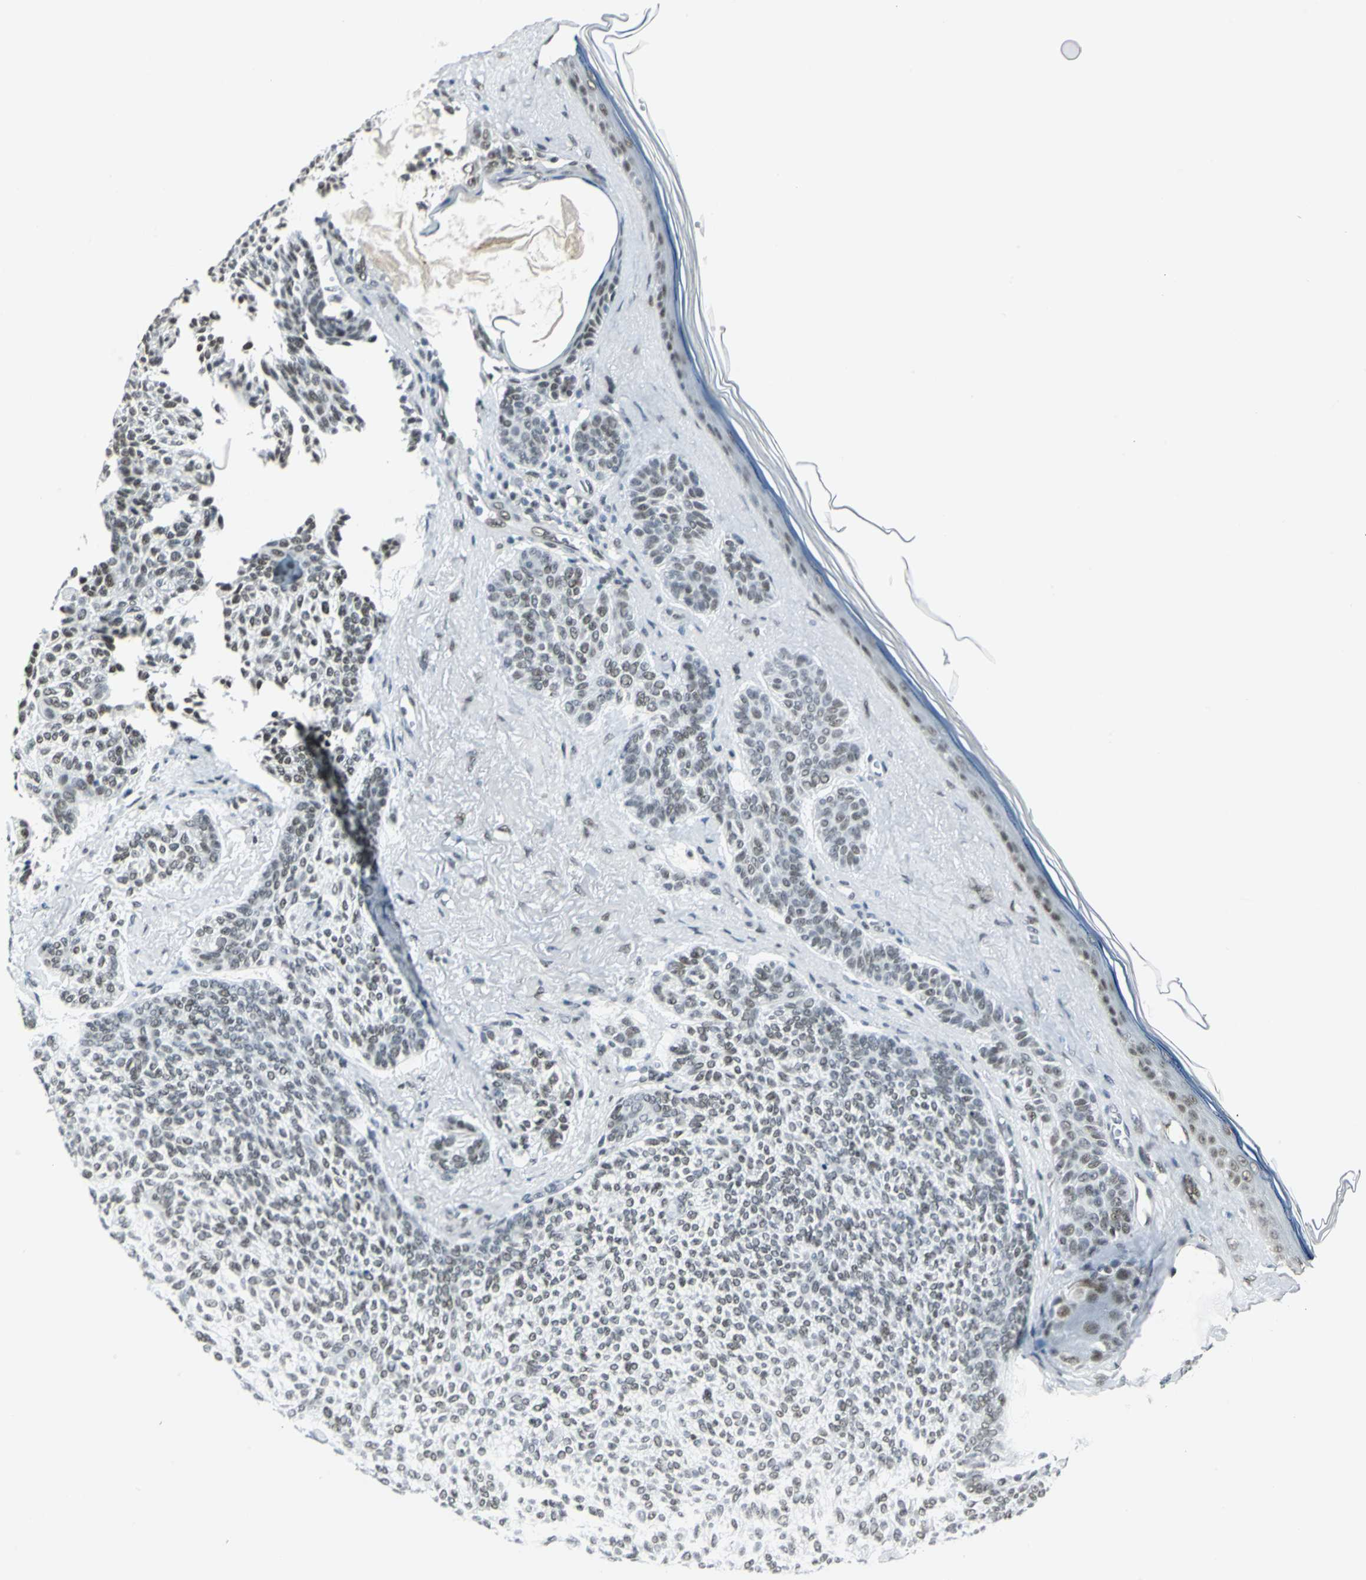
{"staining": {"intensity": "weak", "quantity": "25%-75%", "location": "nuclear"}, "tissue": "skin cancer", "cell_type": "Tumor cells", "image_type": "cancer", "snomed": [{"axis": "morphology", "description": "Normal tissue, NOS"}, {"axis": "morphology", "description": "Basal cell carcinoma"}, {"axis": "topography", "description": "Skin"}], "caption": "A photomicrograph of skin basal cell carcinoma stained for a protein displays weak nuclear brown staining in tumor cells. The staining was performed using DAB, with brown indicating positive protein expression. Nuclei are stained blue with hematoxylin.", "gene": "ADNP", "patient": {"sex": "female", "age": 70}}